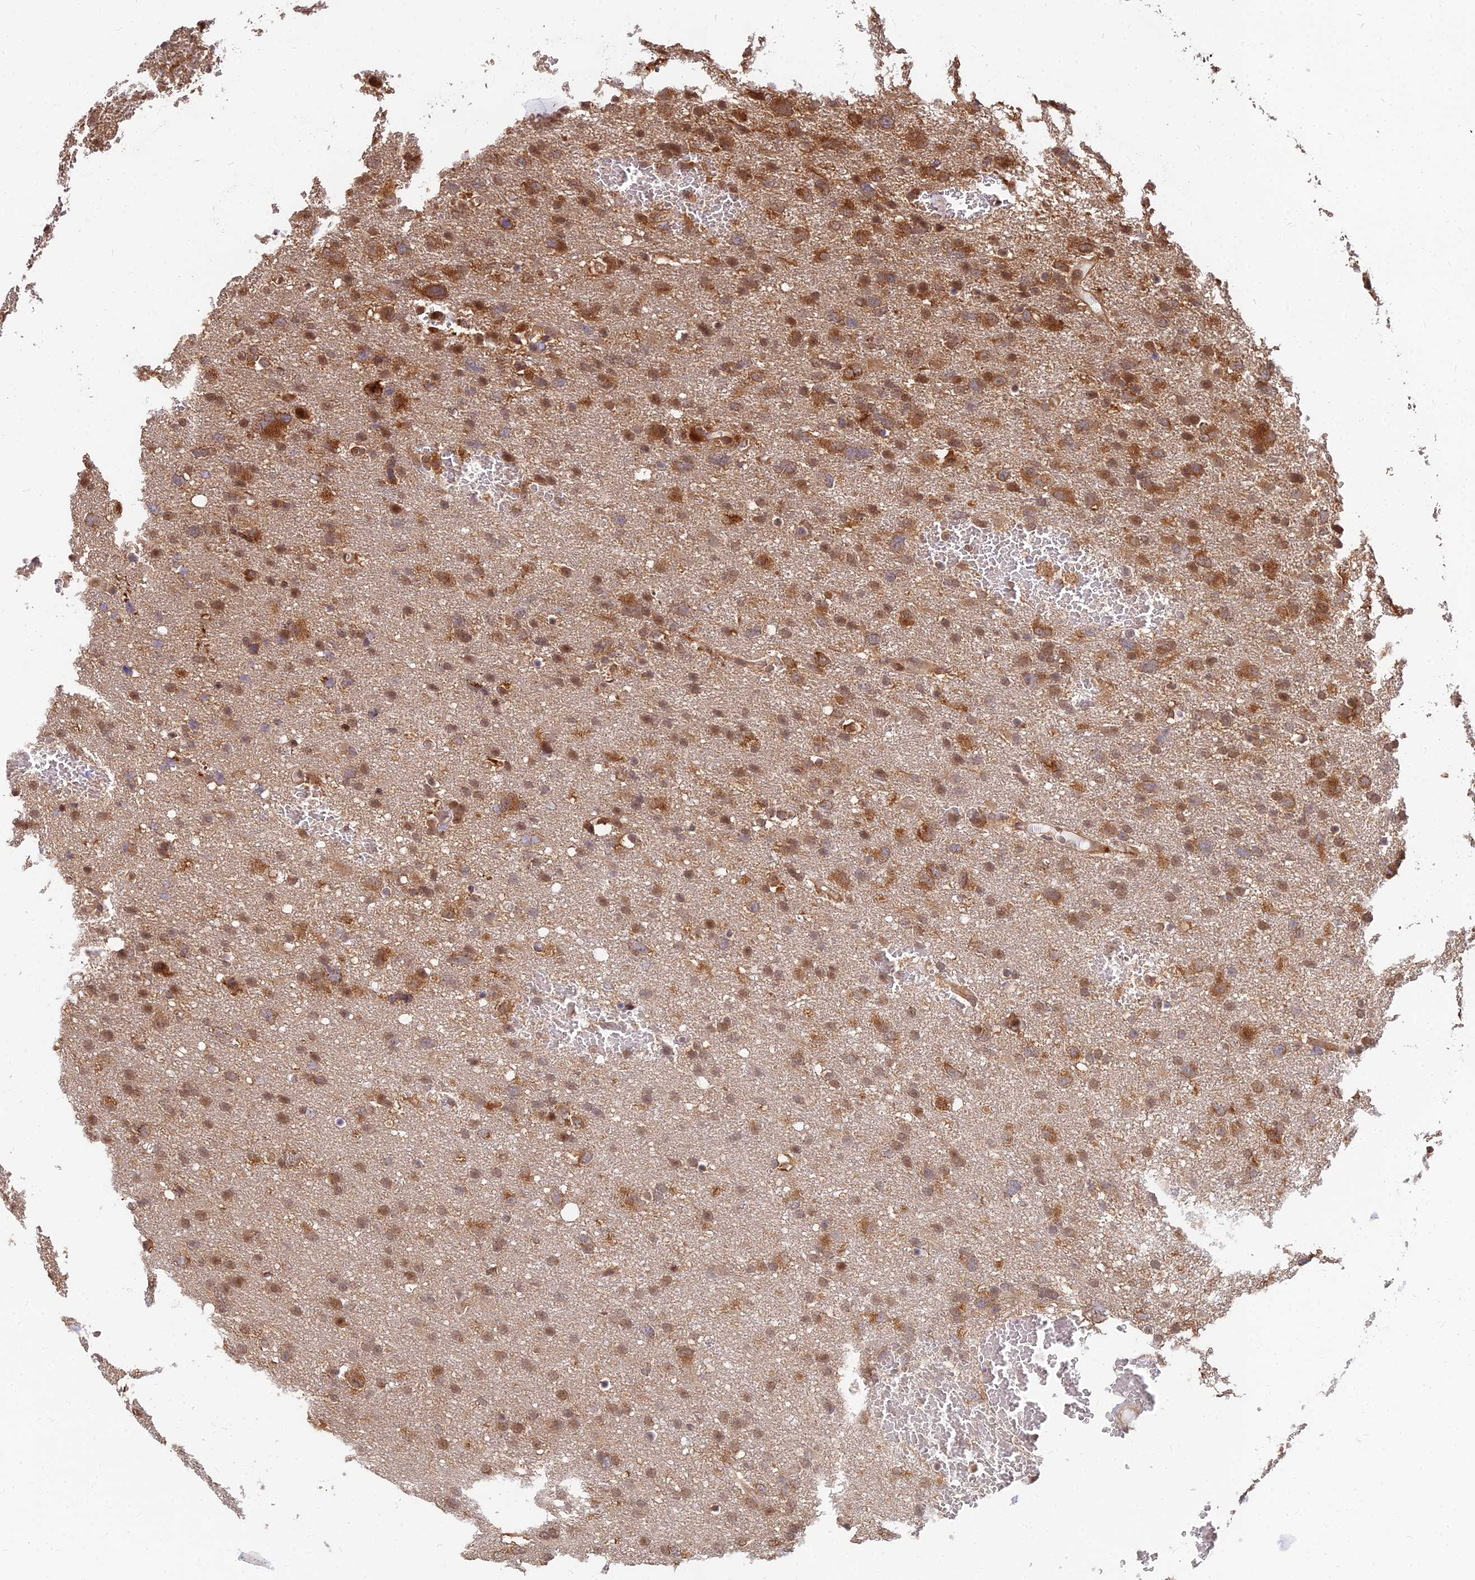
{"staining": {"intensity": "strong", "quantity": ">75%", "location": "cytoplasmic/membranous"}, "tissue": "glioma", "cell_type": "Tumor cells", "image_type": "cancer", "snomed": [{"axis": "morphology", "description": "Glioma, malignant, High grade"}, {"axis": "topography", "description": "Brain"}], "caption": "Strong cytoplasmic/membranous expression for a protein is present in about >75% of tumor cells of malignant glioma (high-grade) using IHC.", "gene": "CCT6B", "patient": {"sex": "male", "age": 61}}